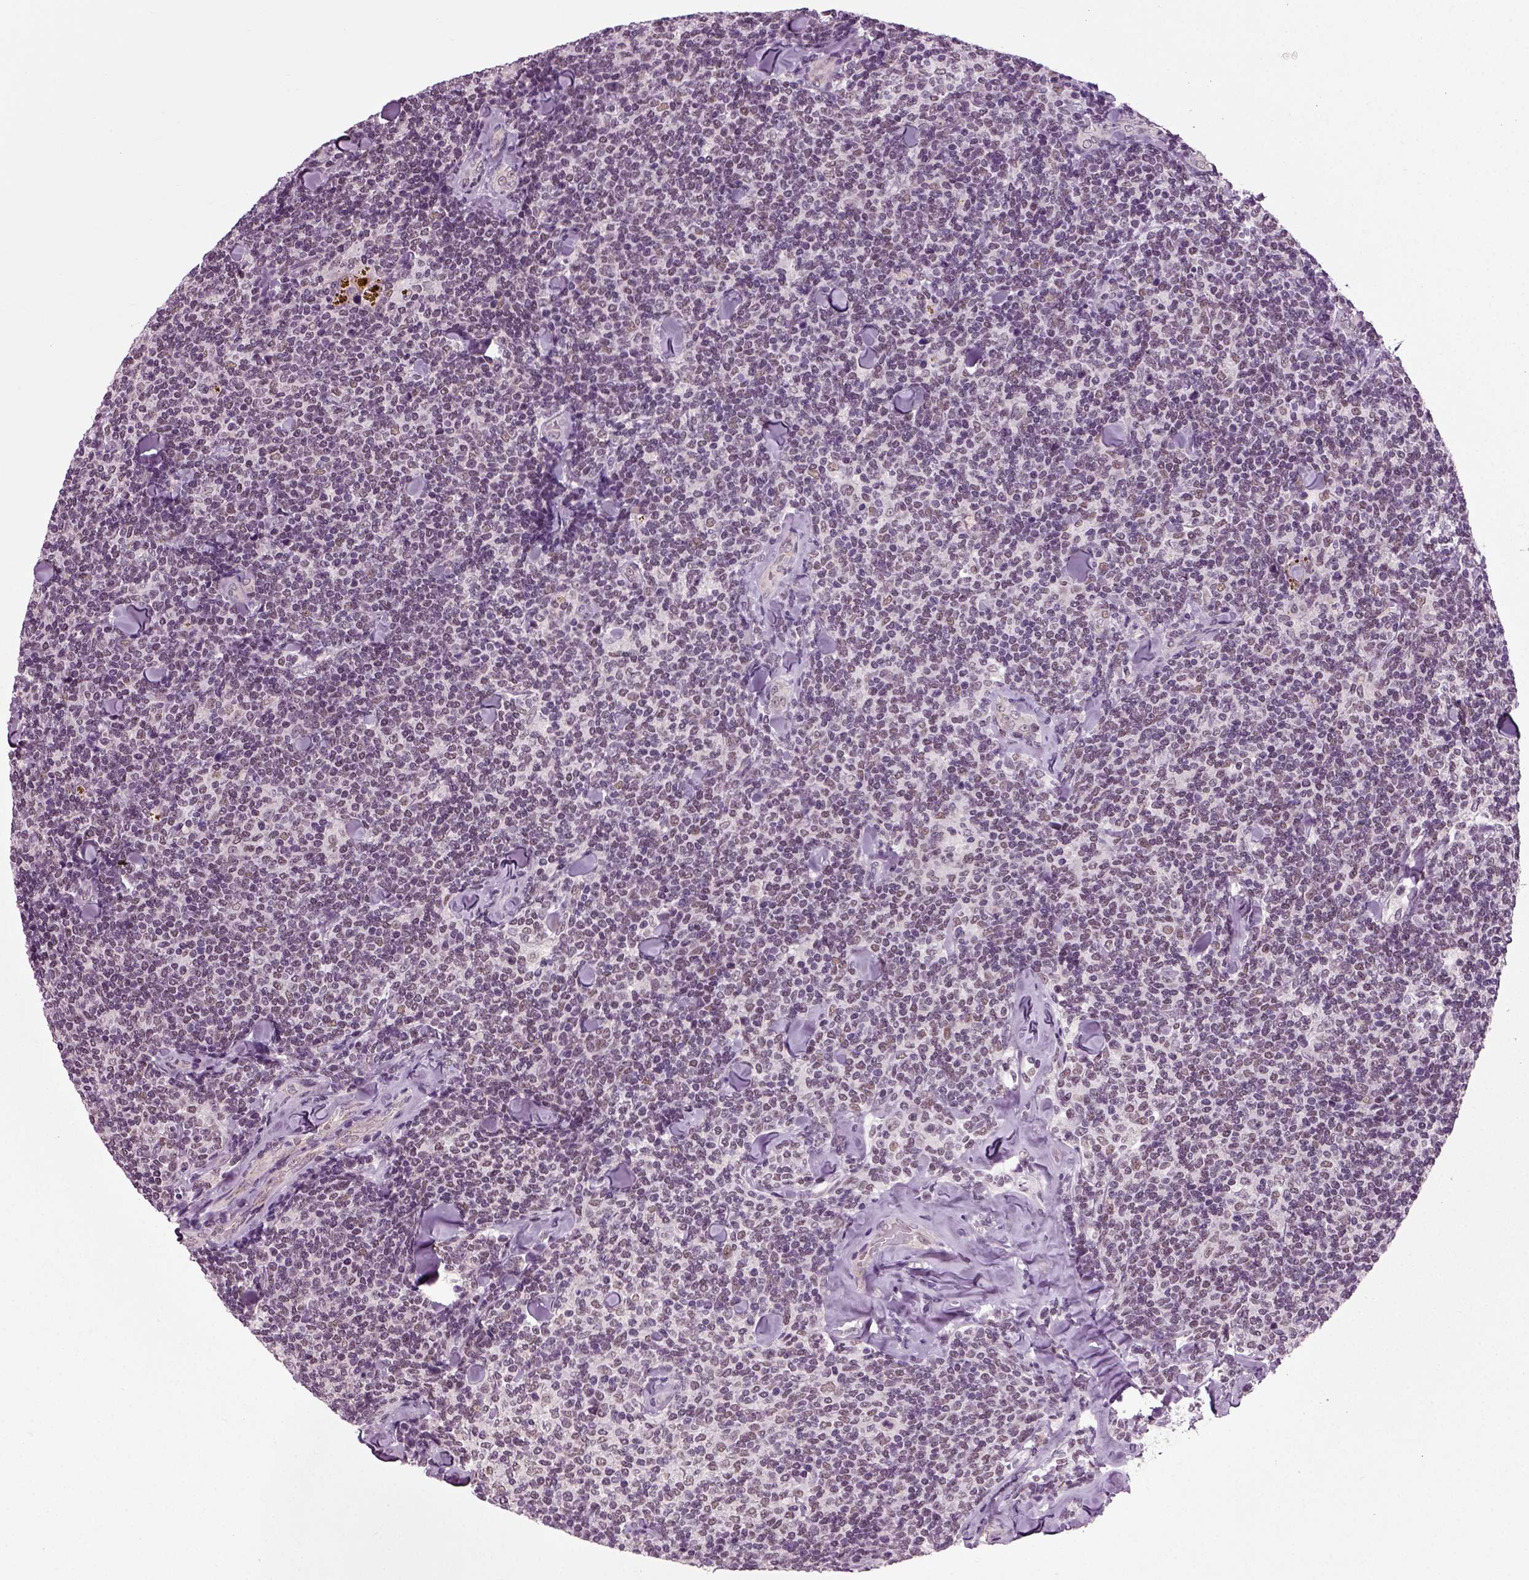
{"staining": {"intensity": "negative", "quantity": "none", "location": "none"}, "tissue": "lymphoma", "cell_type": "Tumor cells", "image_type": "cancer", "snomed": [{"axis": "morphology", "description": "Malignant lymphoma, non-Hodgkin's type, Low grade"}, {"axis": "topography", "description": "Lymph node"}], "caption": "Tumor cells are negative for protein expression in human malignant lymphoma, non-Hodgkin's type (low-grade).", "gene": "RCOR3", "patient": {"sex": "female", "age": 56}}